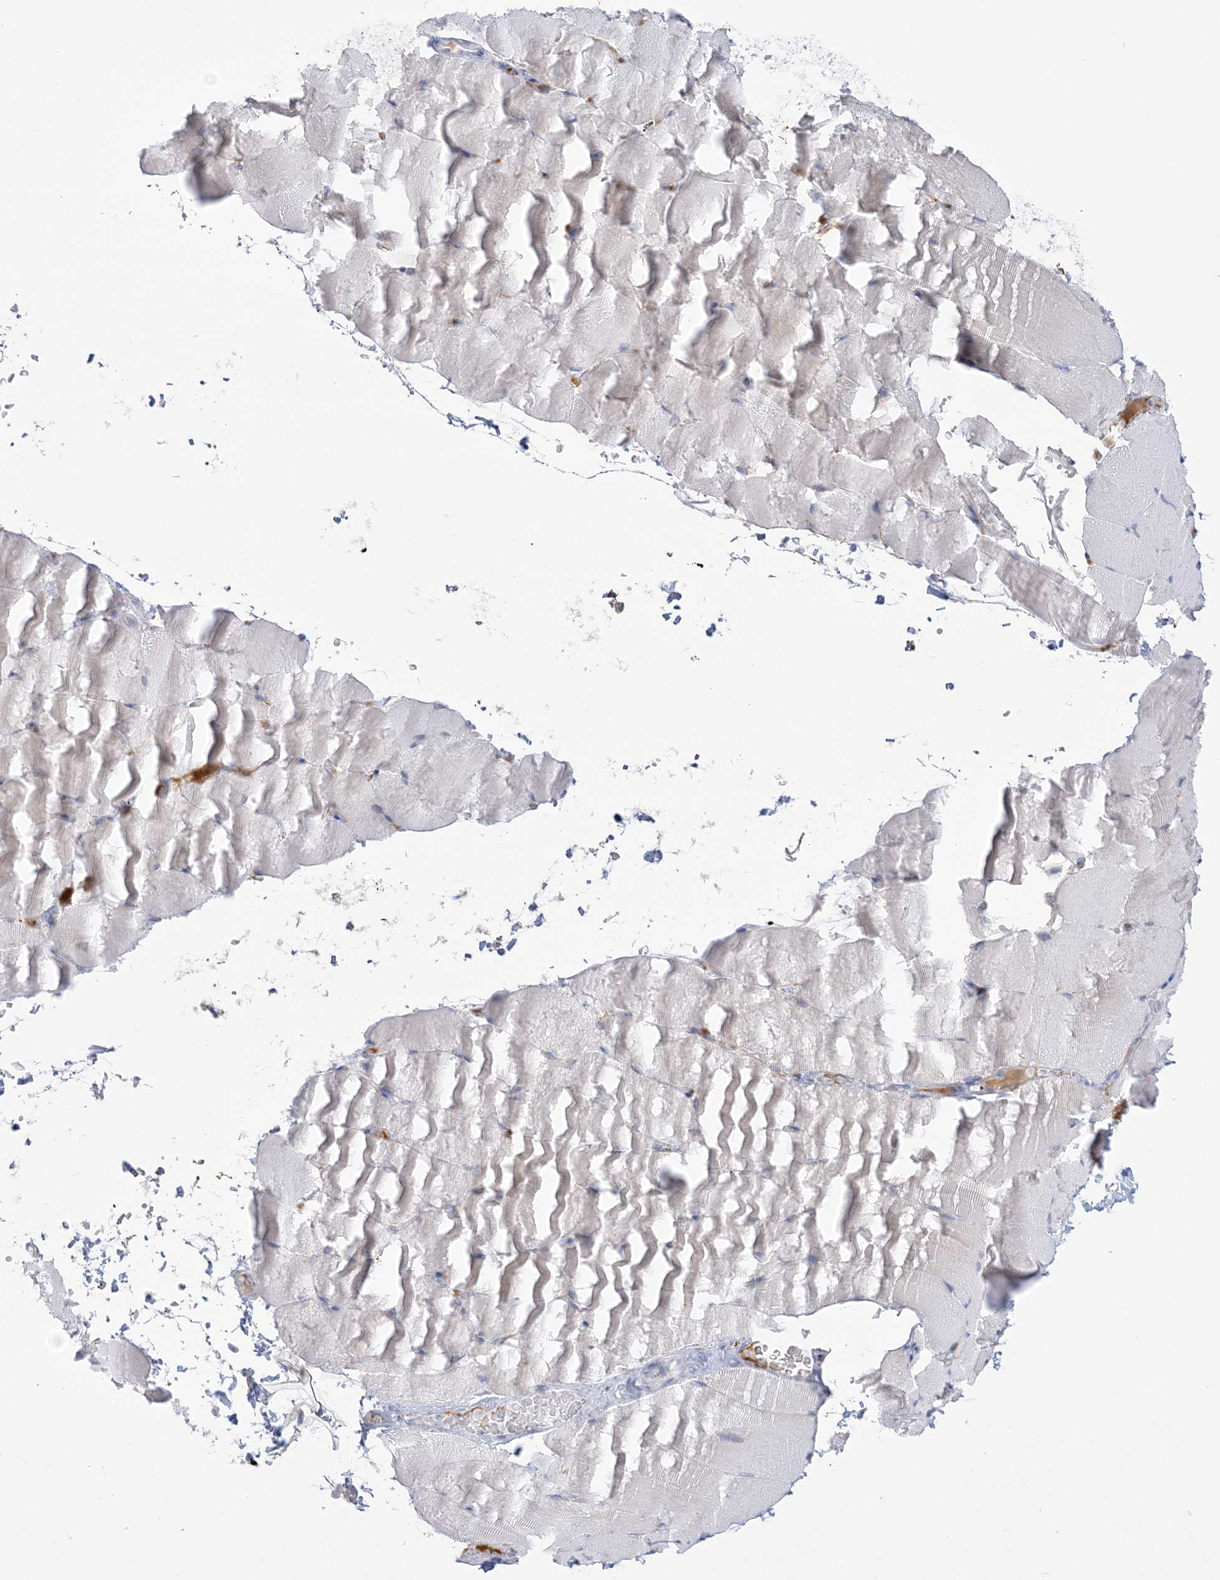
{"staining": {"intensity": "negative", "quantity": "none", "location": "none"}, "tissue": "skeletal muscle", "cell_type": "Myocytes", "image_type": "normal", "snomed": [{"axis": "morphology", "description": "Normal tissue, NOS"}, {"axis": "topography", "description": "Skeletal muscle"}, {"axis": "topography", "description": "Parathyroid gland"}], "caption": "Image shows no protein staining in myocytes of normal skeletal muscle. (IHC, brightfield microscopy, high magnification).", "gene": "SEMA3D", "patient": {"sex": "female", "age": 37}}